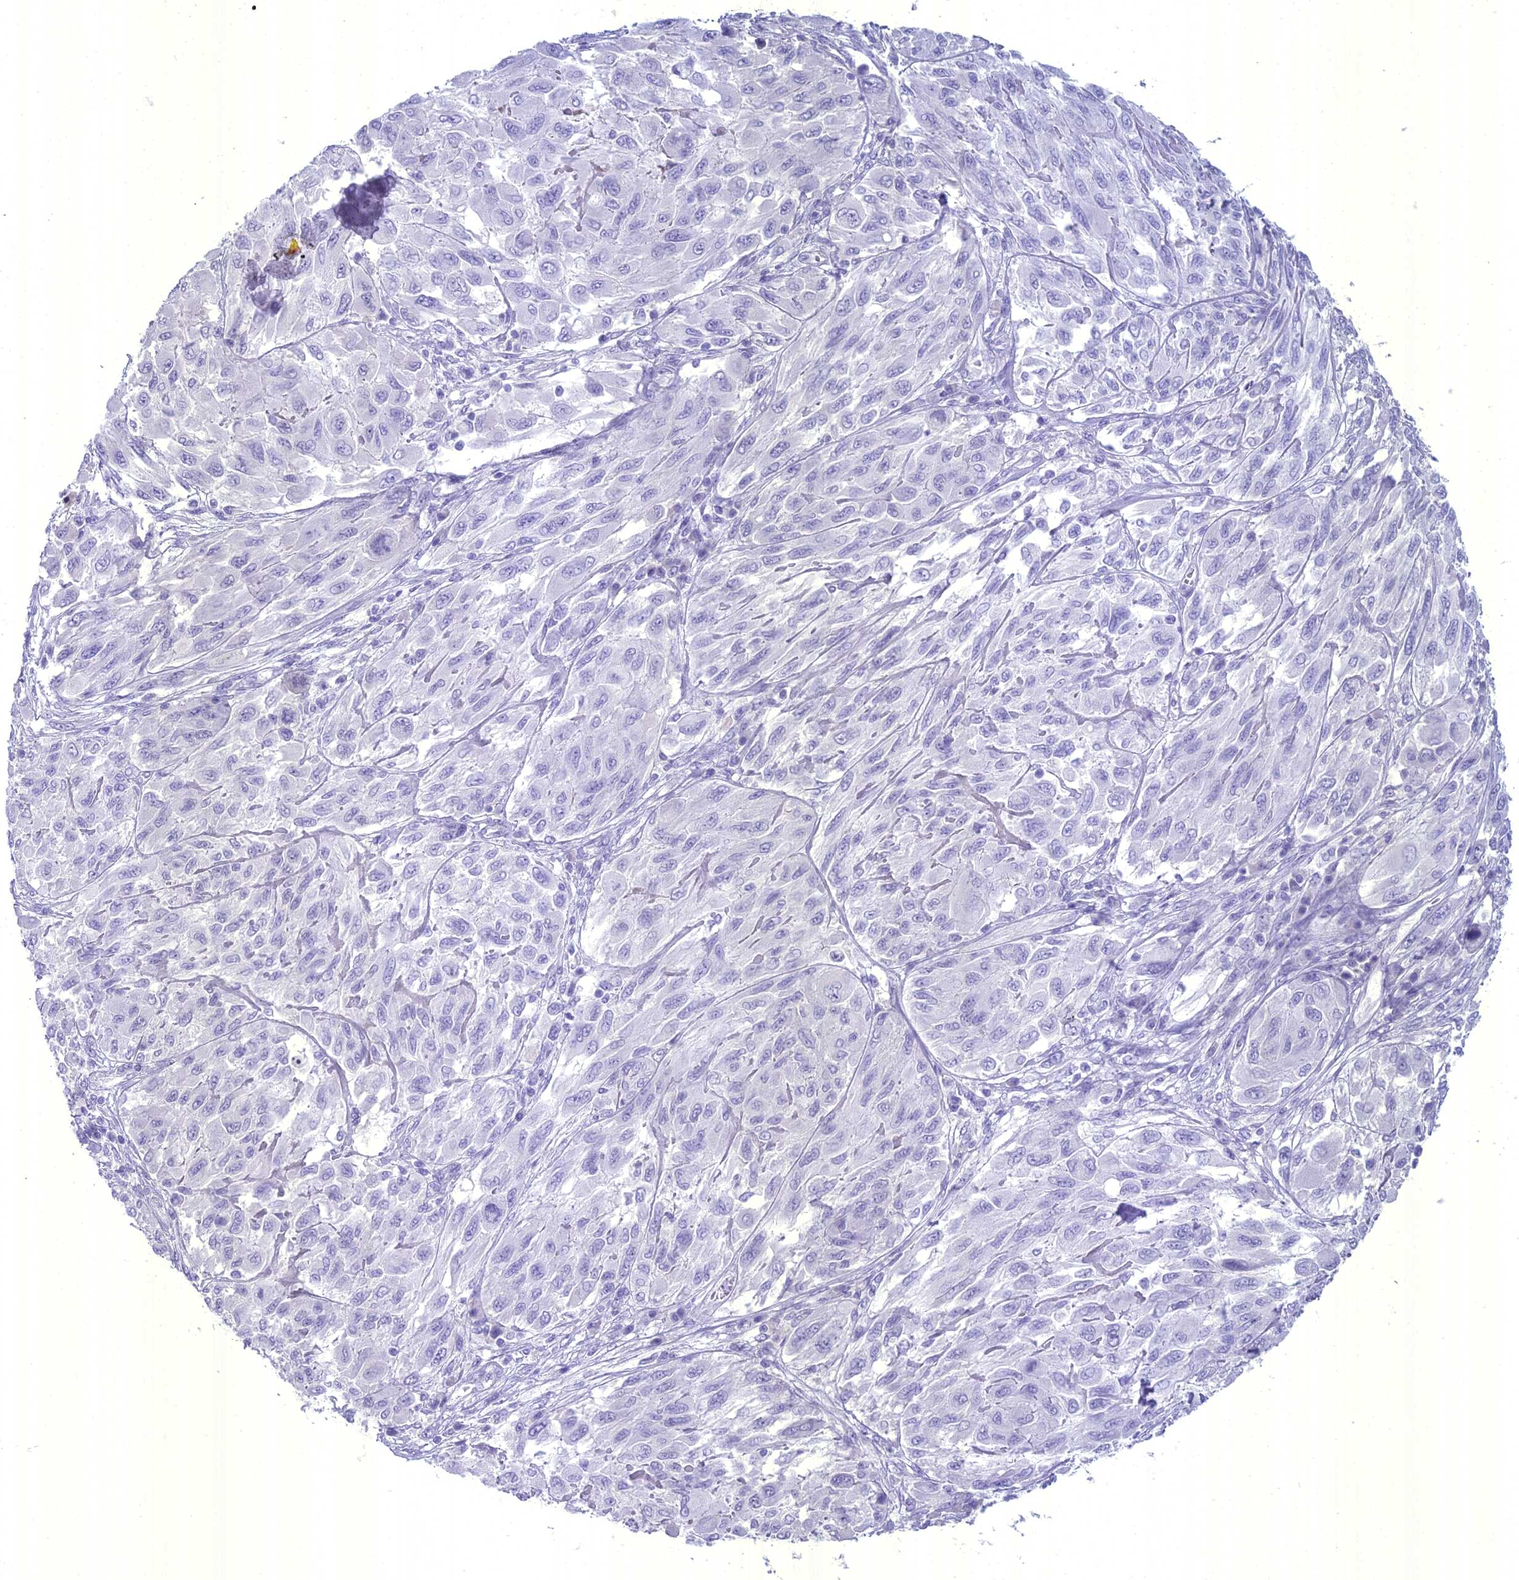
{"staining": {"intensity": "negative", "quantity": "none", "location": "none"}, "tissue": "melanoma", "cell_type": "Tumor cells", "image_type": "cancer", "snomed": [{"axis": "morphology", "description": "Malignant melanoma, NOS"}, {"axis": "topography", "description": "Skin"}], "caption": "Malignant melanoma was stained to show a protein in brown. There is no significant expression in tumor cells.", "gene": "UNC80", "patient": {"sex": "female", "age": 91}}